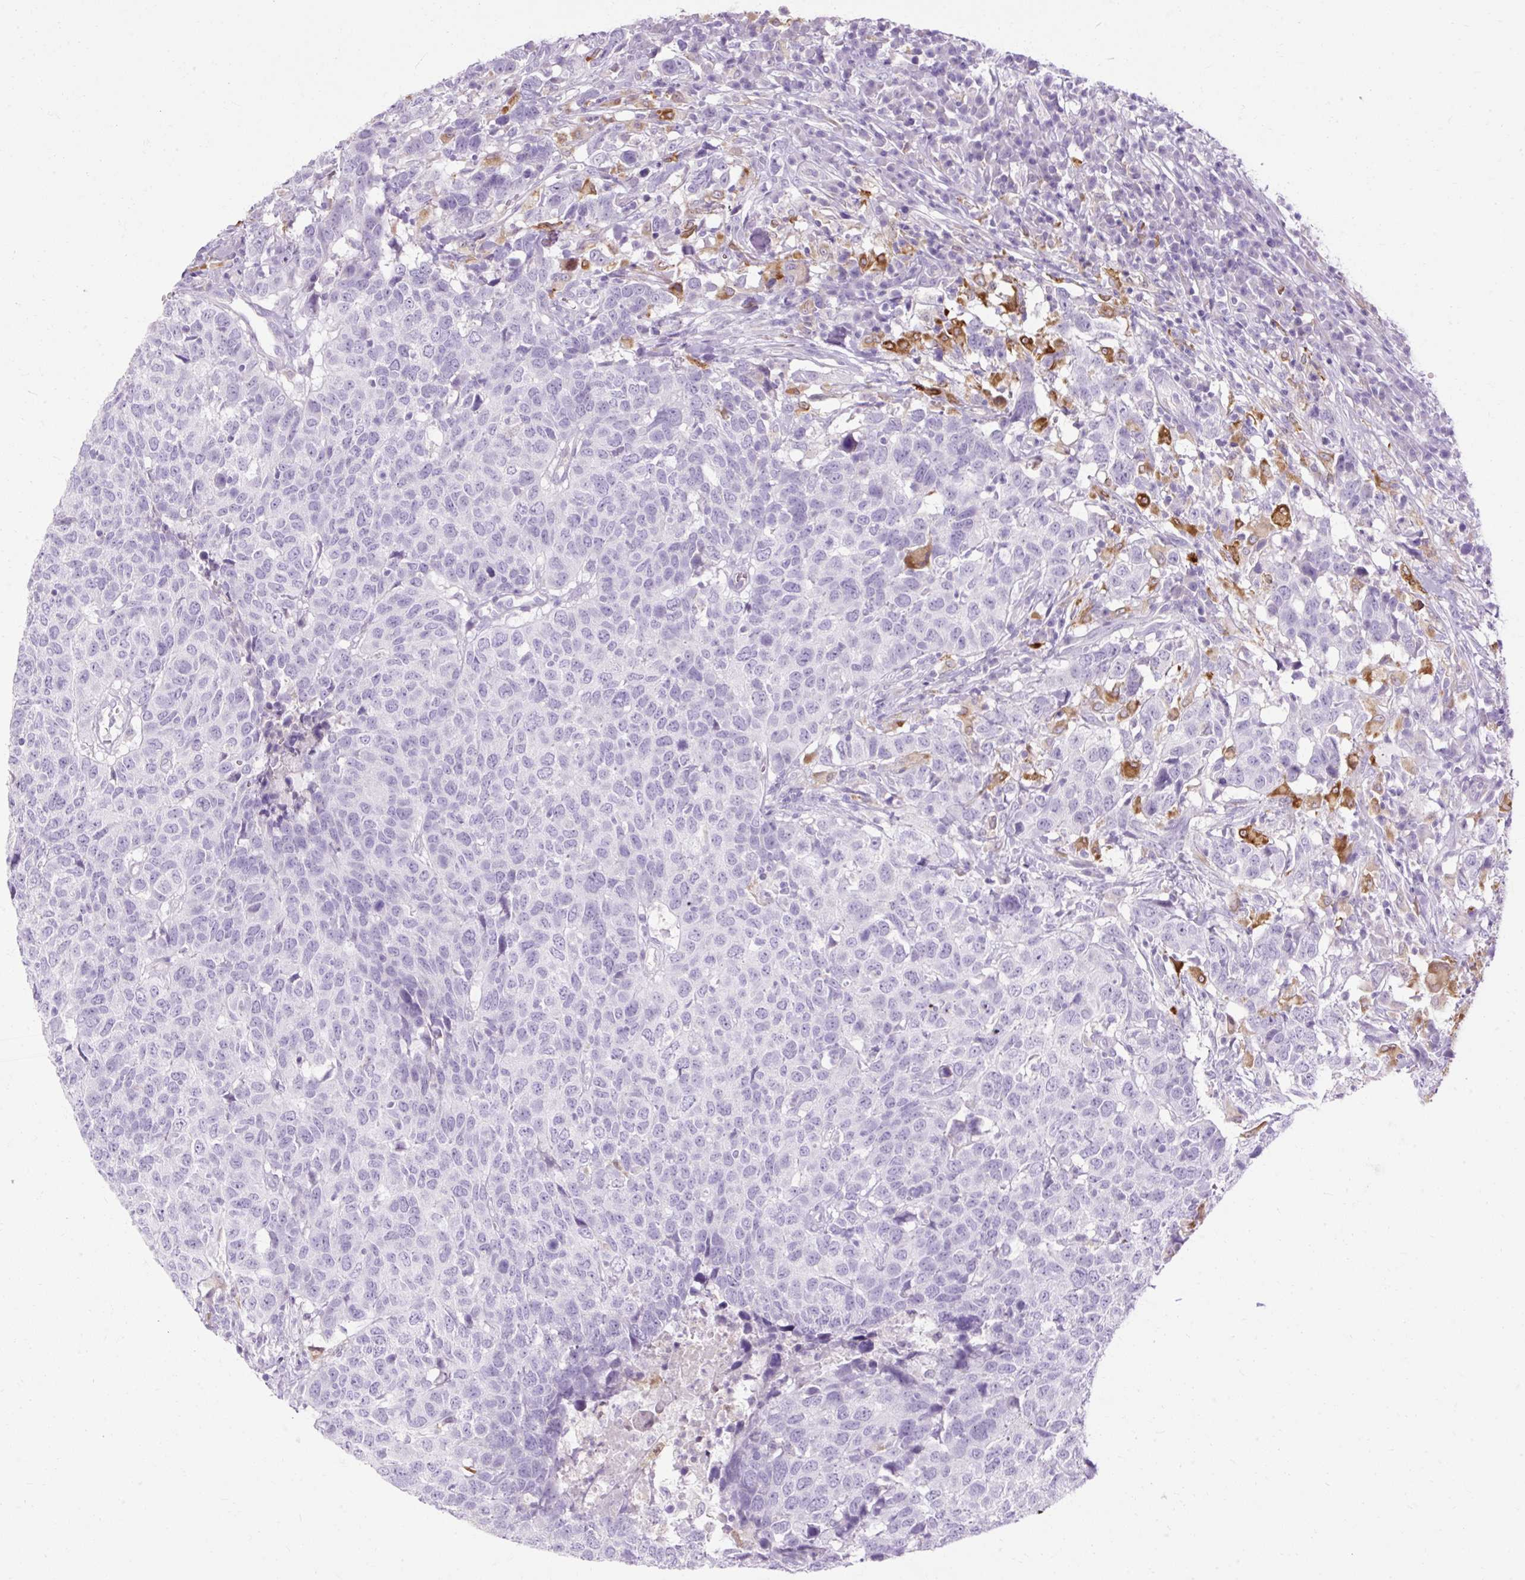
{"staining": {"intensity": "negative", "quantity": "none", "location": "none"}, "tissue": "head and neck cancer", "cell_type": "Tumor cells", "image_type": "cancer", "snomed": [{"axis": "morphology", "description": "Normal tissue, NOS"}, {"axis": "morphology", "description": "Squamous cell carcinoma, NOS"}, {"axis": "topography", "description": "Skeletal muscle"}, {"axis": "topography", "description": "Vascular tissue"}, {"axis": "topography", "description": "Peripheral nerve tissue"}, {"axis": "topography", "description": "Head-Neck"}], "caption": "Immunohistochemical staining of head and neck cancer (squamous cell carcinoma) displays no significant expression in tumor cells.", "gene": "HSD11B1", "patient": {"sex": "male", "age": 66}}